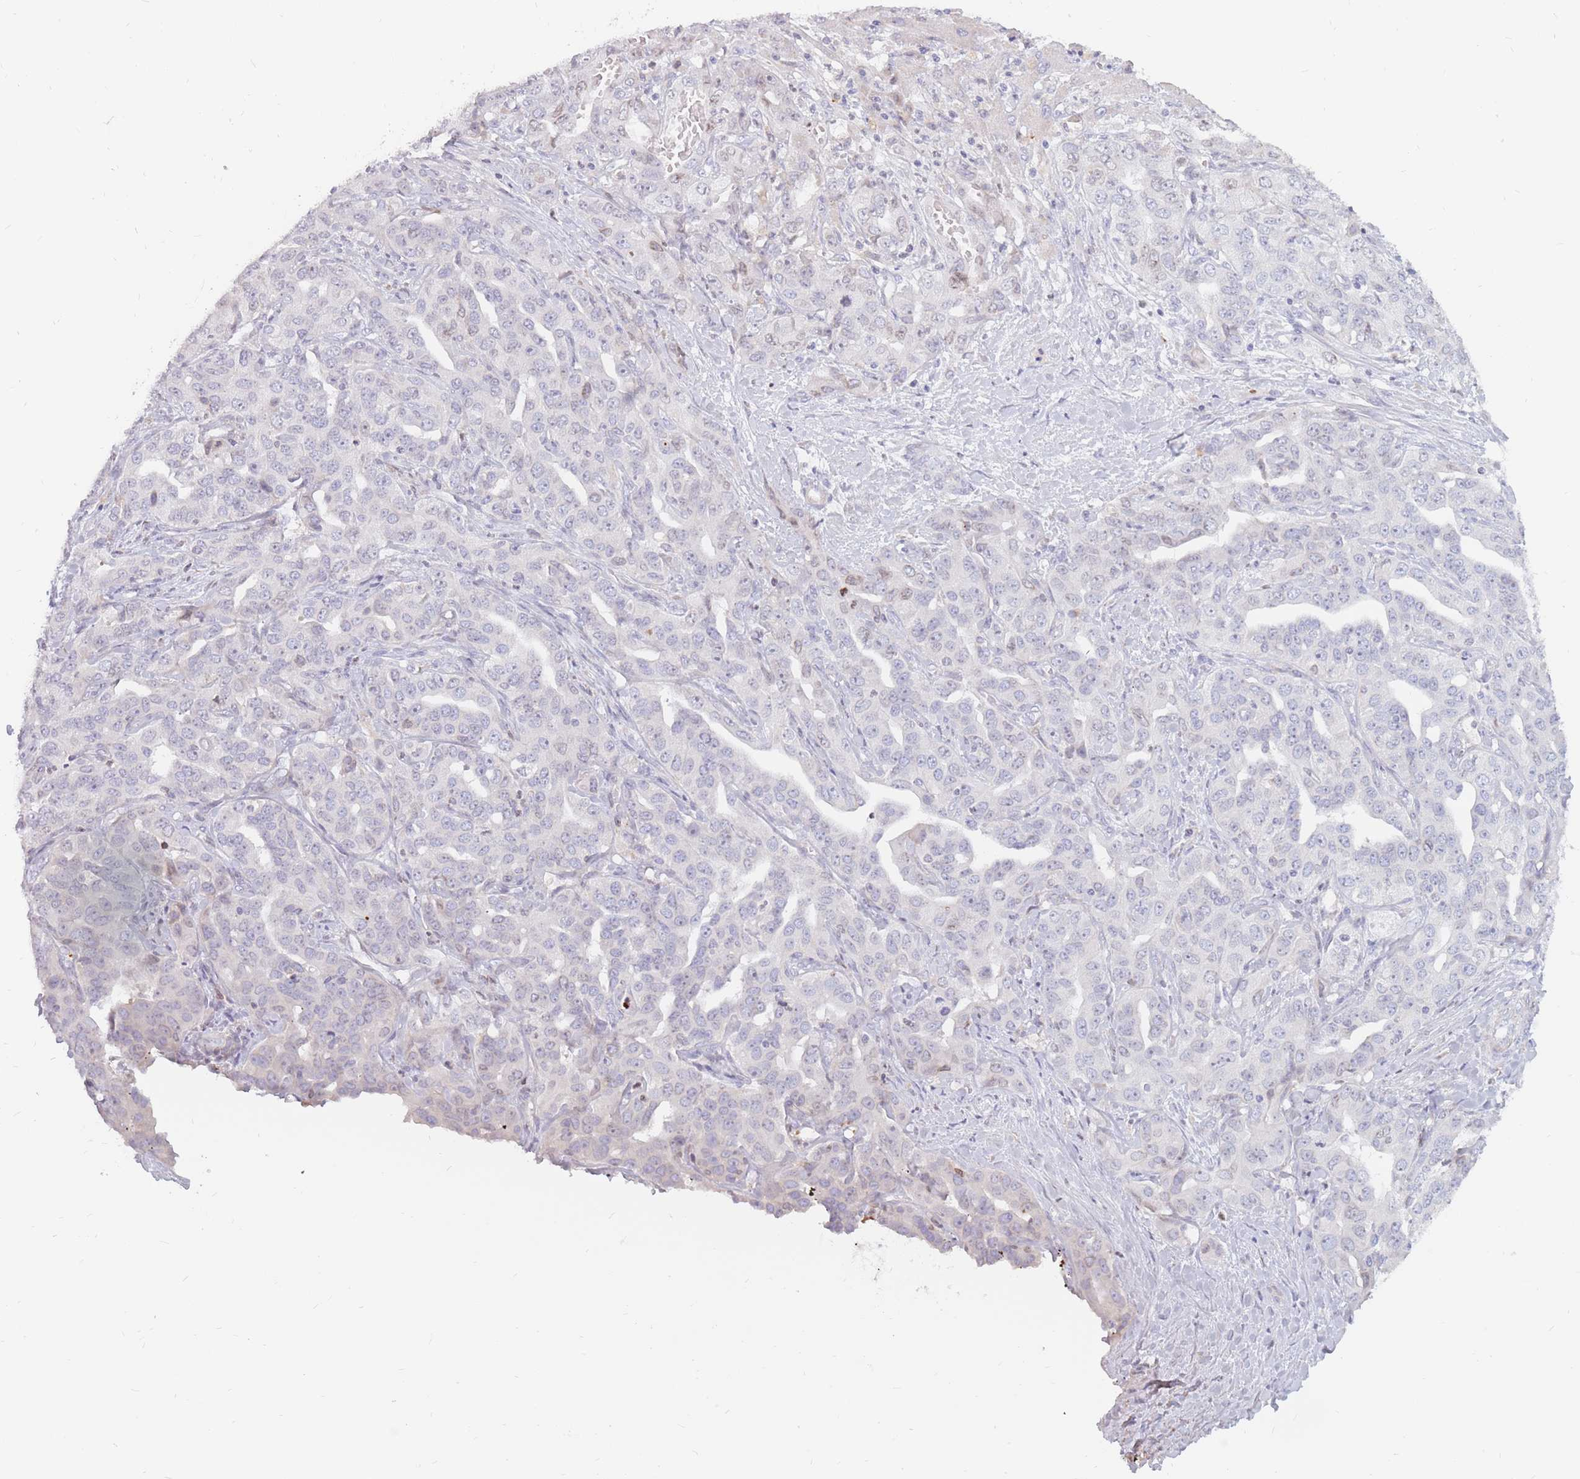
{"staining": {"intensity": "negative", "quantity": "none", "location": "none"}, "tissue": "liver cancer", "cell_type": "Tumor cells", "image_type": "cancer", "snomed": [{"axis": "morphology", "description": "Cholangiocarcinoma"}, {"axis": "topography", "description": "Liver"}], "caption": "IHC photomicrograph of neoplastic tissue: human cholangiocarcinoma (liver) stained with DAB (3,3'-diaminobenzidine) demonstrates no significant protein staining in tumor cells.", "gene": "PTGDR", "patient": {"sex": "male", "age": 59}}